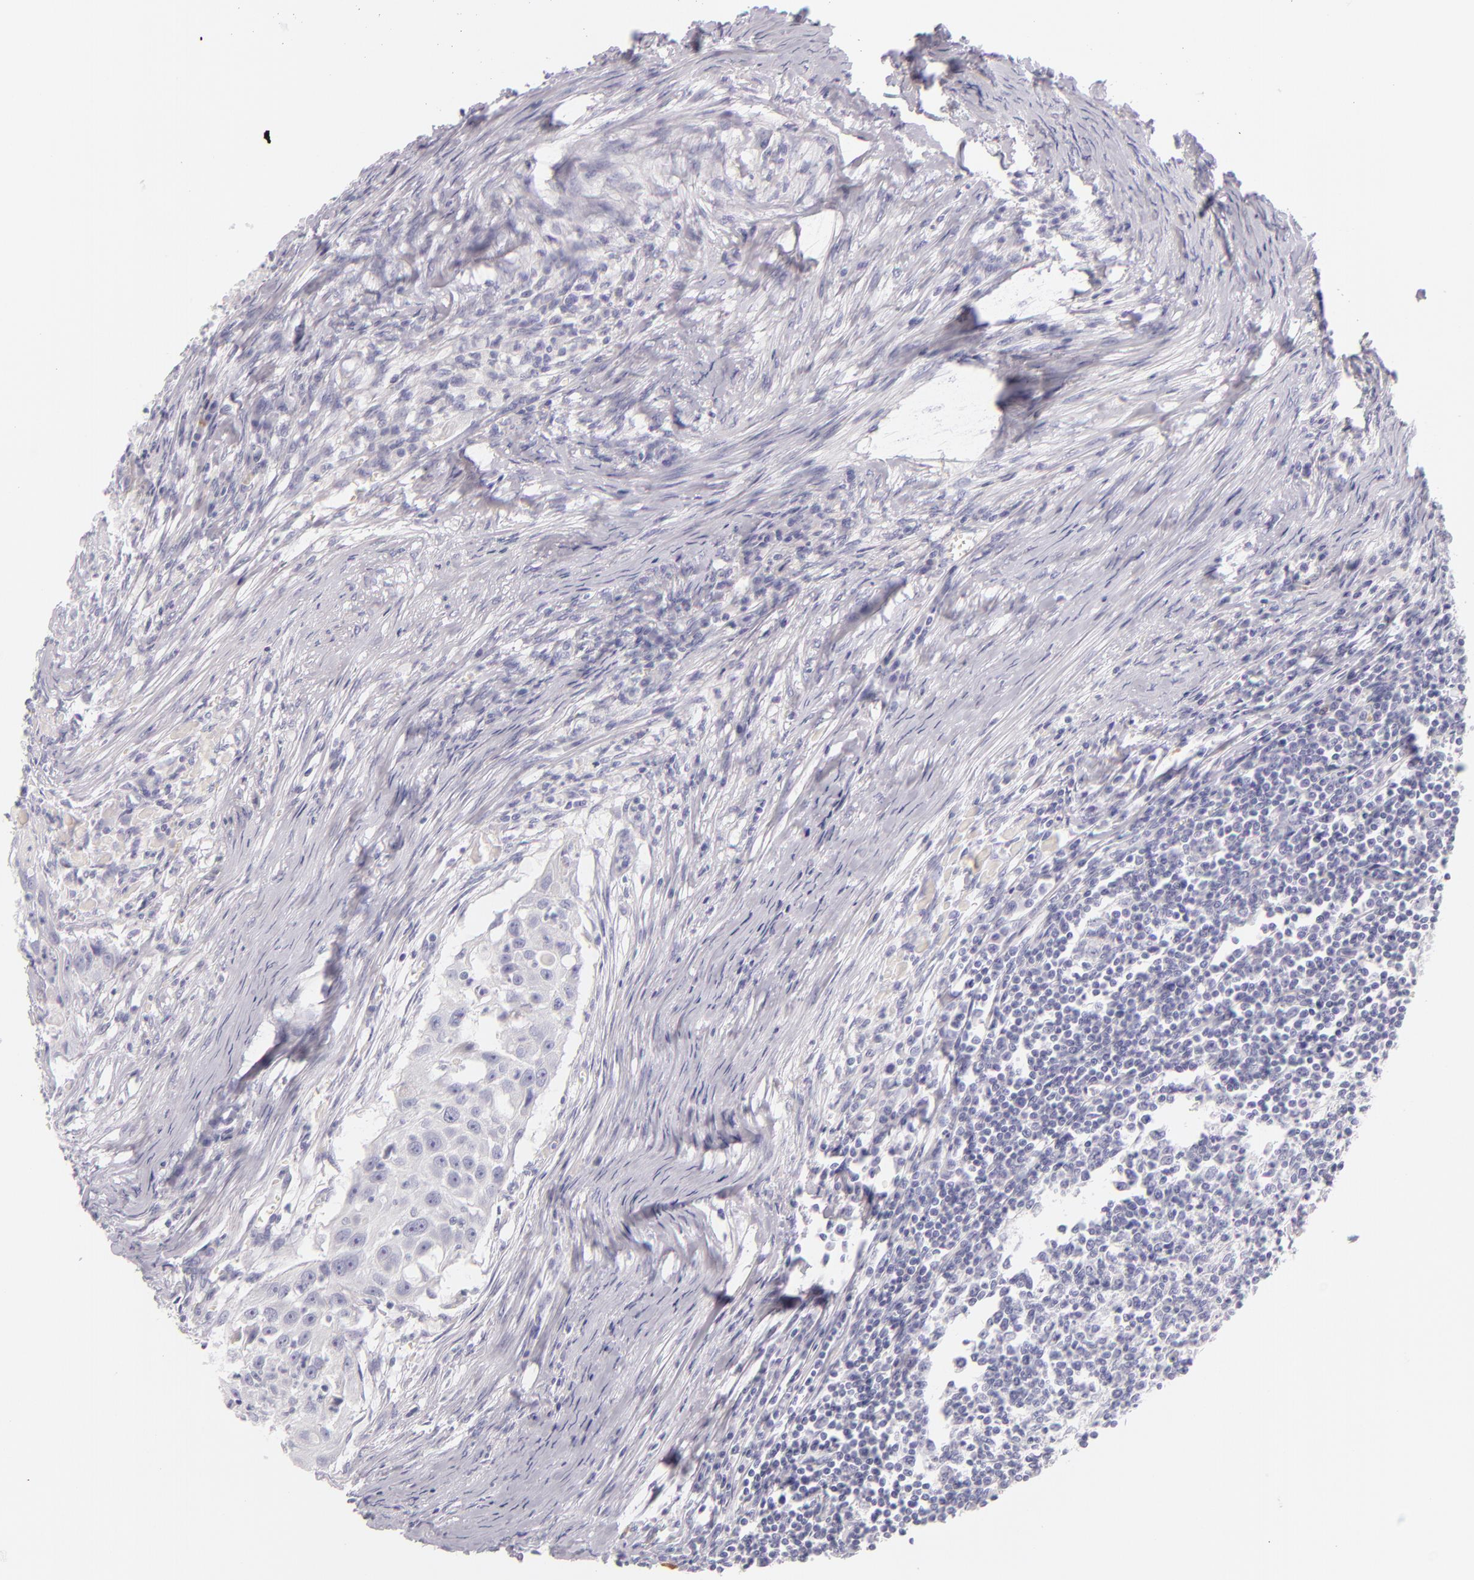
{"staining": {"intensity": "negative", "quantity": "none", "location": "none"}, "tissue": "head and neck cancer", "cell_type": "Tumor cells", "image_type": "cancer", "snomed": [{"axis": "morphology", "description": "Squamous cell carcinoma, NOS"}, {"axis": "topography", "description": "Head-Neck"}], "caption": "IHC of squamous cell carcinoma (head and neck) displays no positivity in tumor cells.", "gene": "INA", "patient": {"sex": "male", "age": 64}}